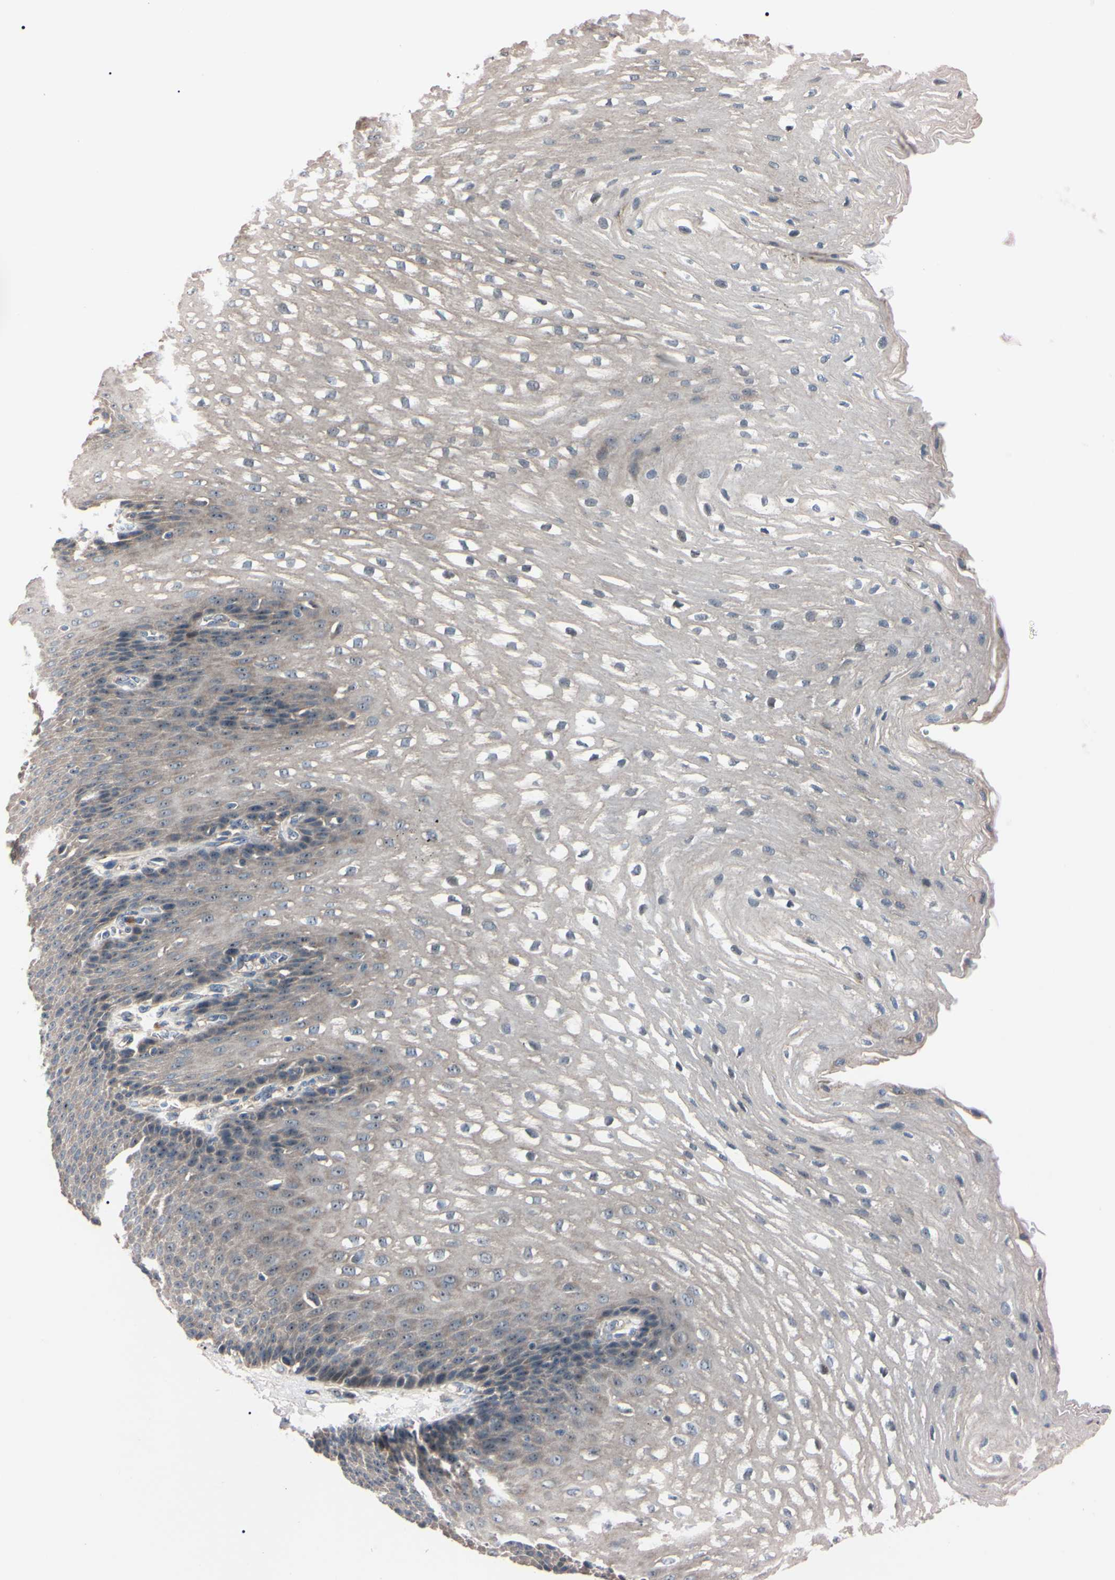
{"staining": {"intensity": "weak", "quantity": ">75%", "location": "cytoplasmic/membranous"}, "tissue": "esophagus", "cell_type": "Squamous epithelial cells", "image_type": "normal", "snomed": [{"axis": "morphology", "description": "Normal tissue, NOS"}, {"axis": "topography", "description": "Esophagus"}], "caption": "Benign esophagus was stained to show a protein in brown. There is low levels of weak cytoplasmic/membranous expression in about >75% of squamous epithelial cells. The protein of interest is shown in brown color, while the nuclei are stained blue.", "gene": "TRAF5", "patient": {"sex": "male", "age": 48}}